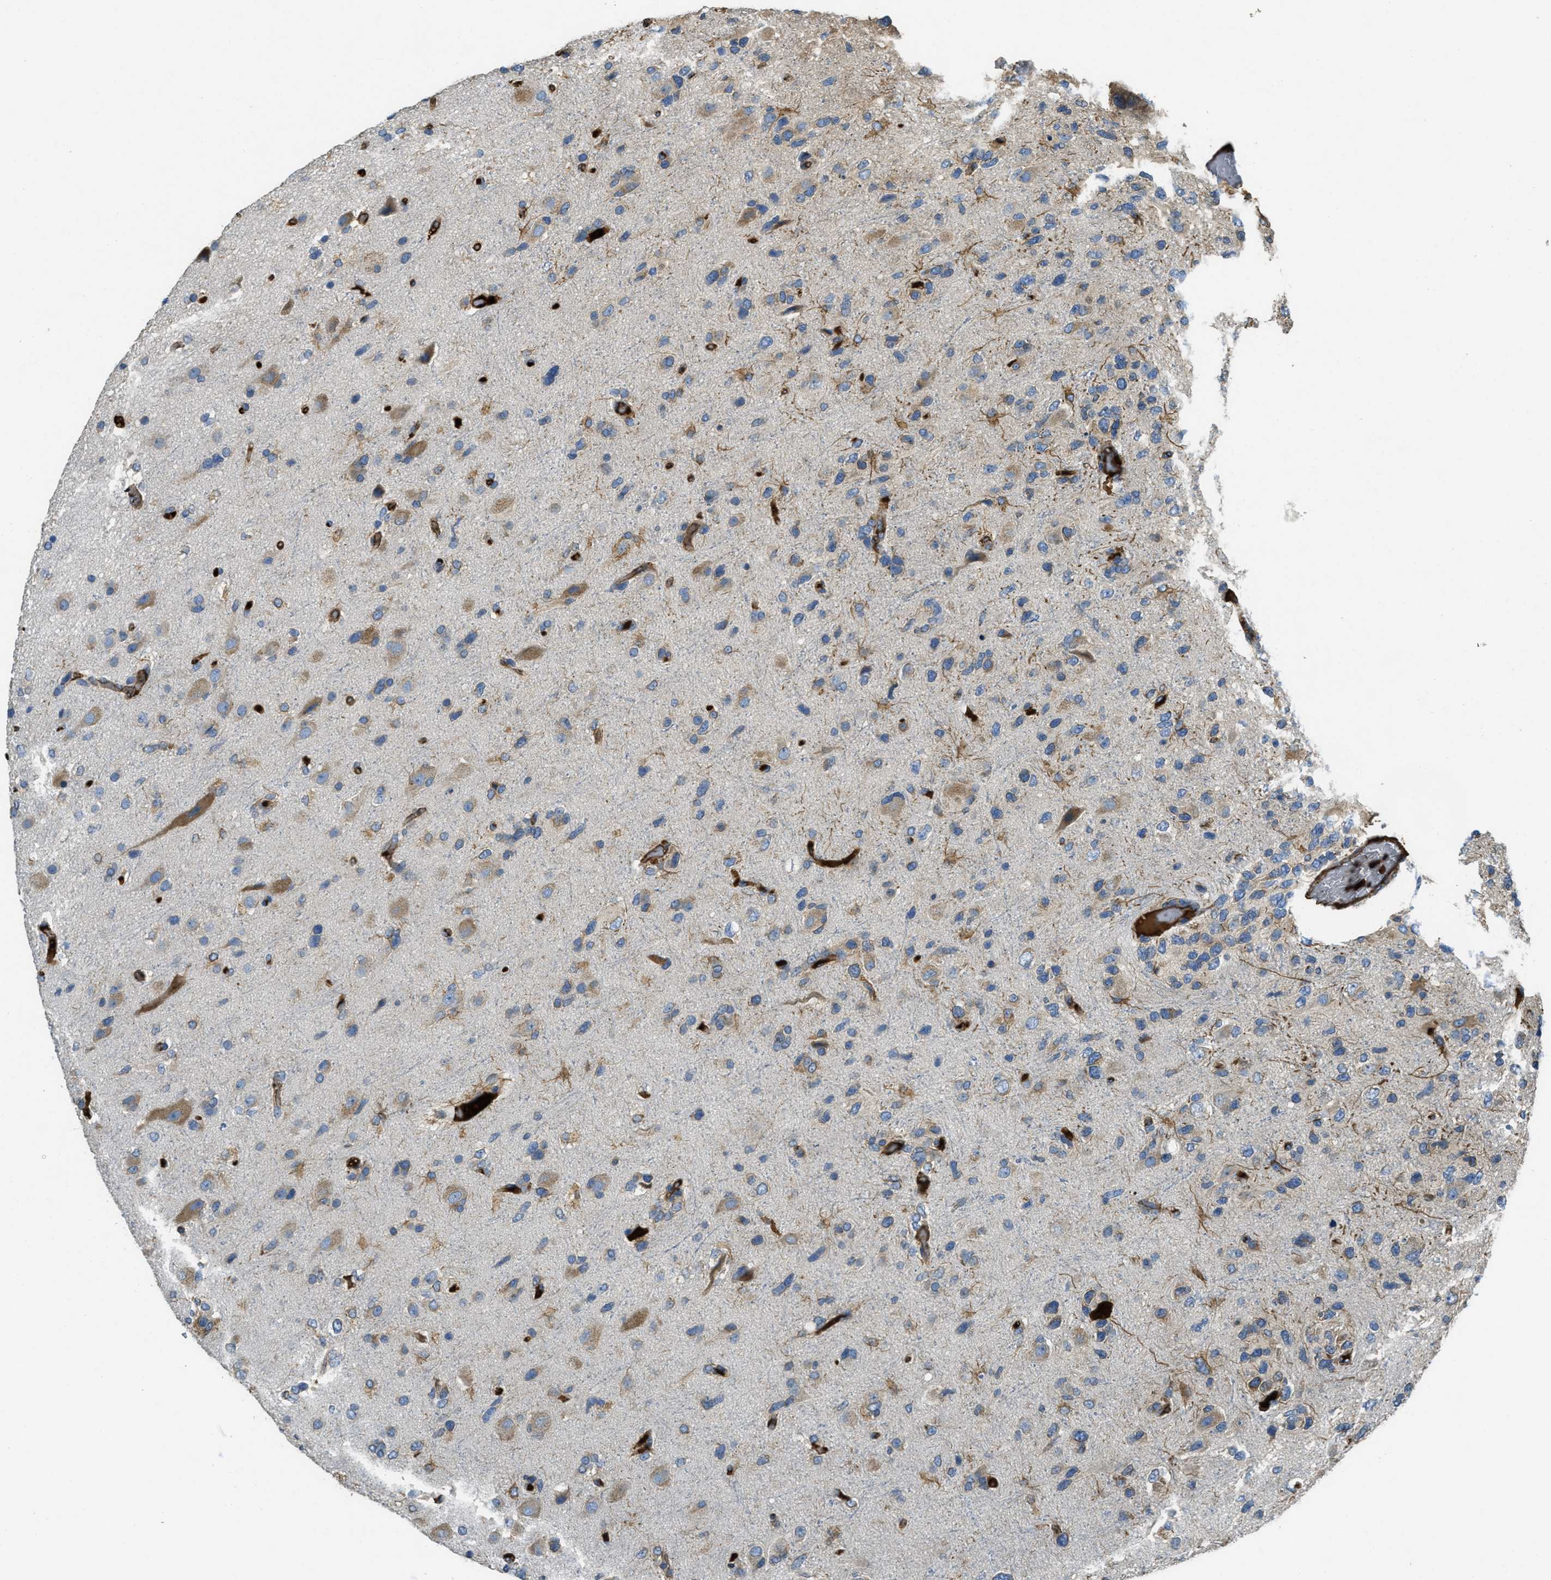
{"staining": {"intensity": "weak", "quantity": "25%-75%", "location": "cytoplasmic/membranous"}, "tissue": "glioma", "cell_type": "Tumor cells", "image_type": "cancer", "snomed": [{"axis": "morphology", "description": "Glioma, malignant, High grade"}, {"axis": "topography", "description": "Brain"}], "caption": "Immunohistochemistry (IHC) of human malignant glioma (high-grade) shows low levels of weak cytoplasmic/membranous expression in about 25%-75% of tumor cells.", "gene": "MPDU1", "patient": {"sex": "female", "age": 58}}